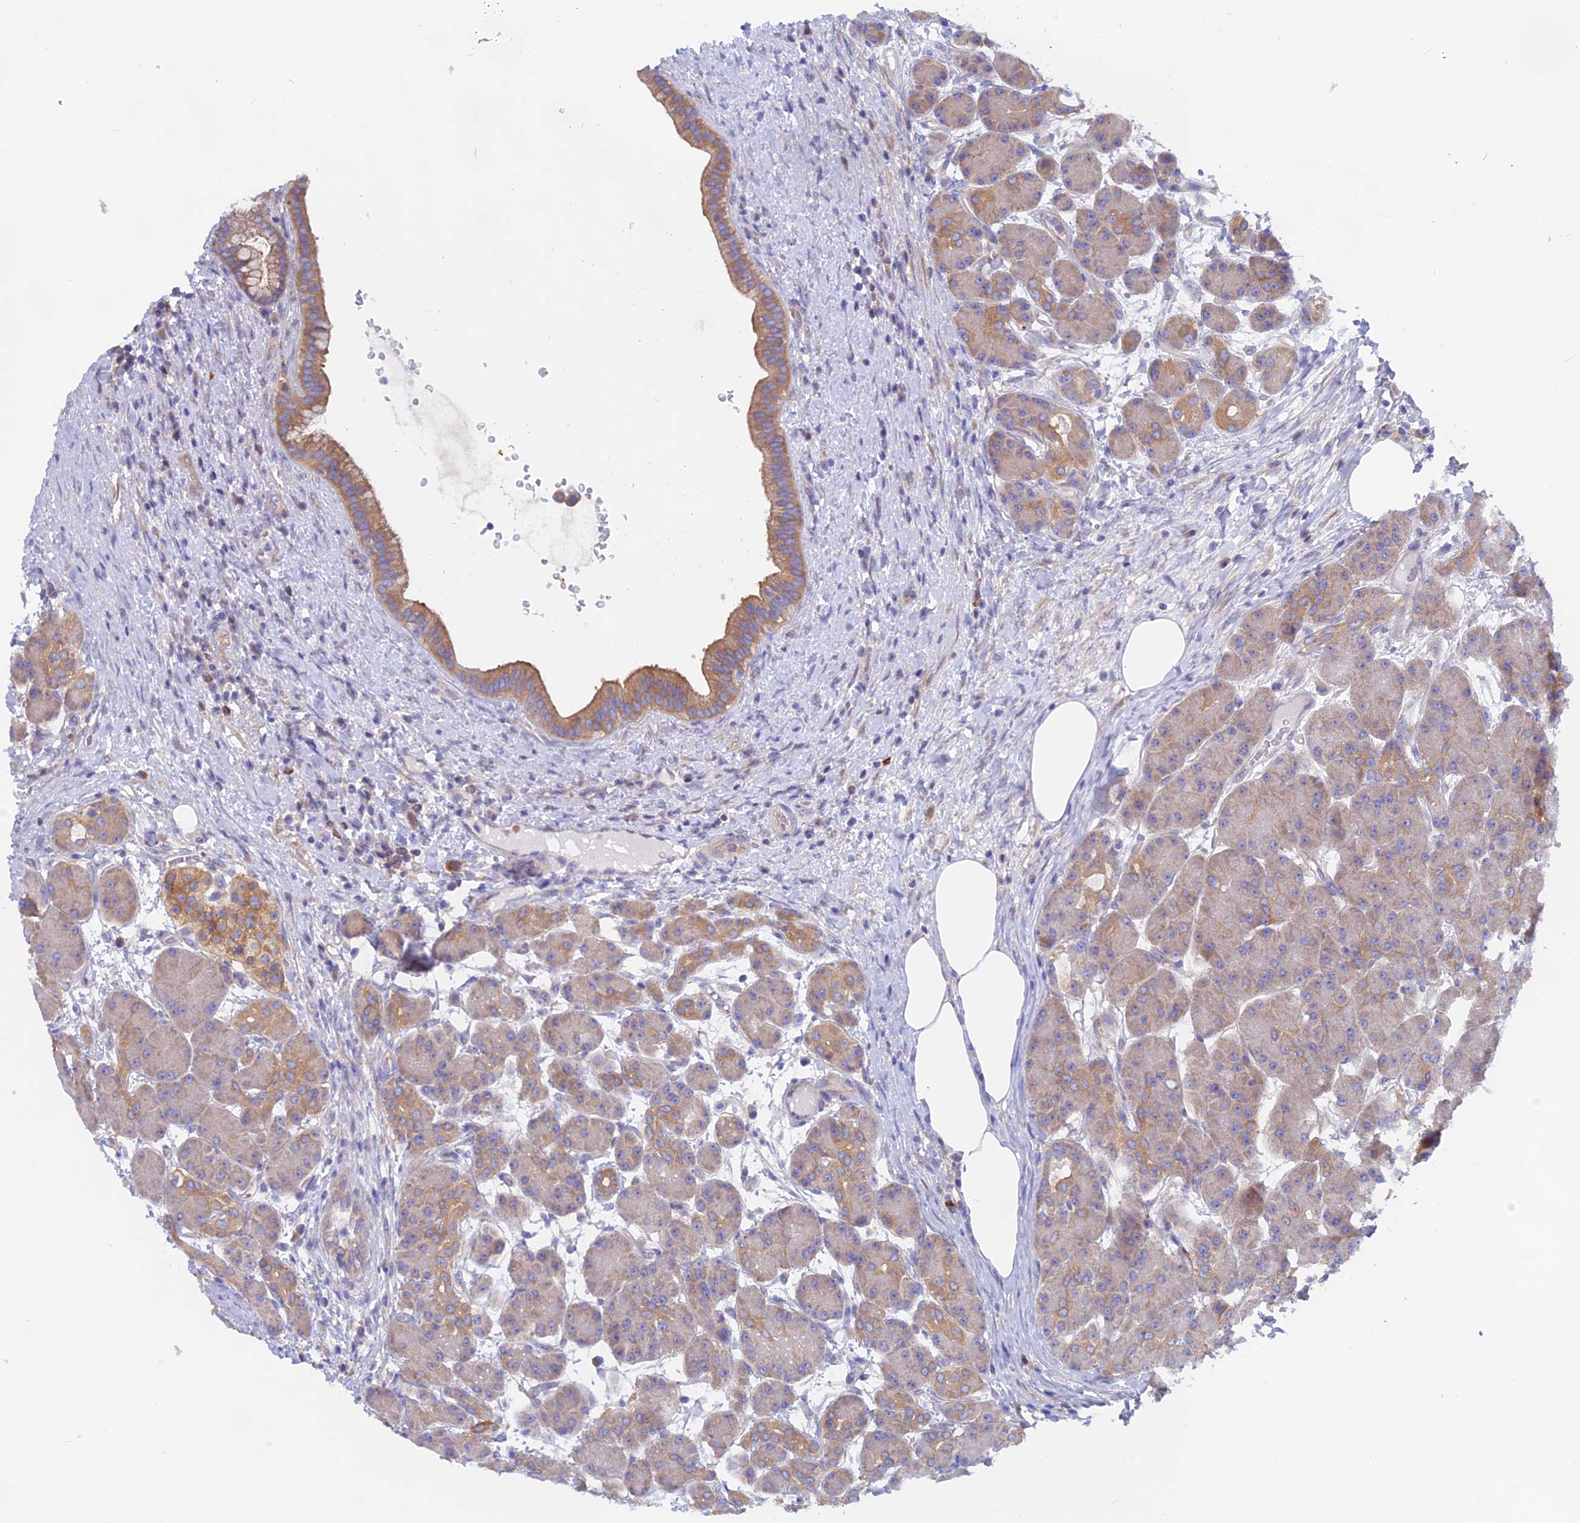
{"staining": {"intensity": "moderate", "quantity": "25%-75%", "location": "cytoplasmic/membranous"}, "tissue": "pancreas", "cell_type": "Exocrine glandular cells", "image_type": "normal", "snomed": [{"axis": "morphology", "description": "Normal tissue, NOS"}, {"axis": "topography", "description": "Pancreas"}], "caption": "A photomicrograph showing moderate cytoplasmic/membranous positivity in approximately 25%-75% of exocrine glandular cells in unremarkable pancreas, as visualized by brown immunohistochemical staining.", "gene": "LZTFL1", "patient": {"sex": "male", "age": 63}}